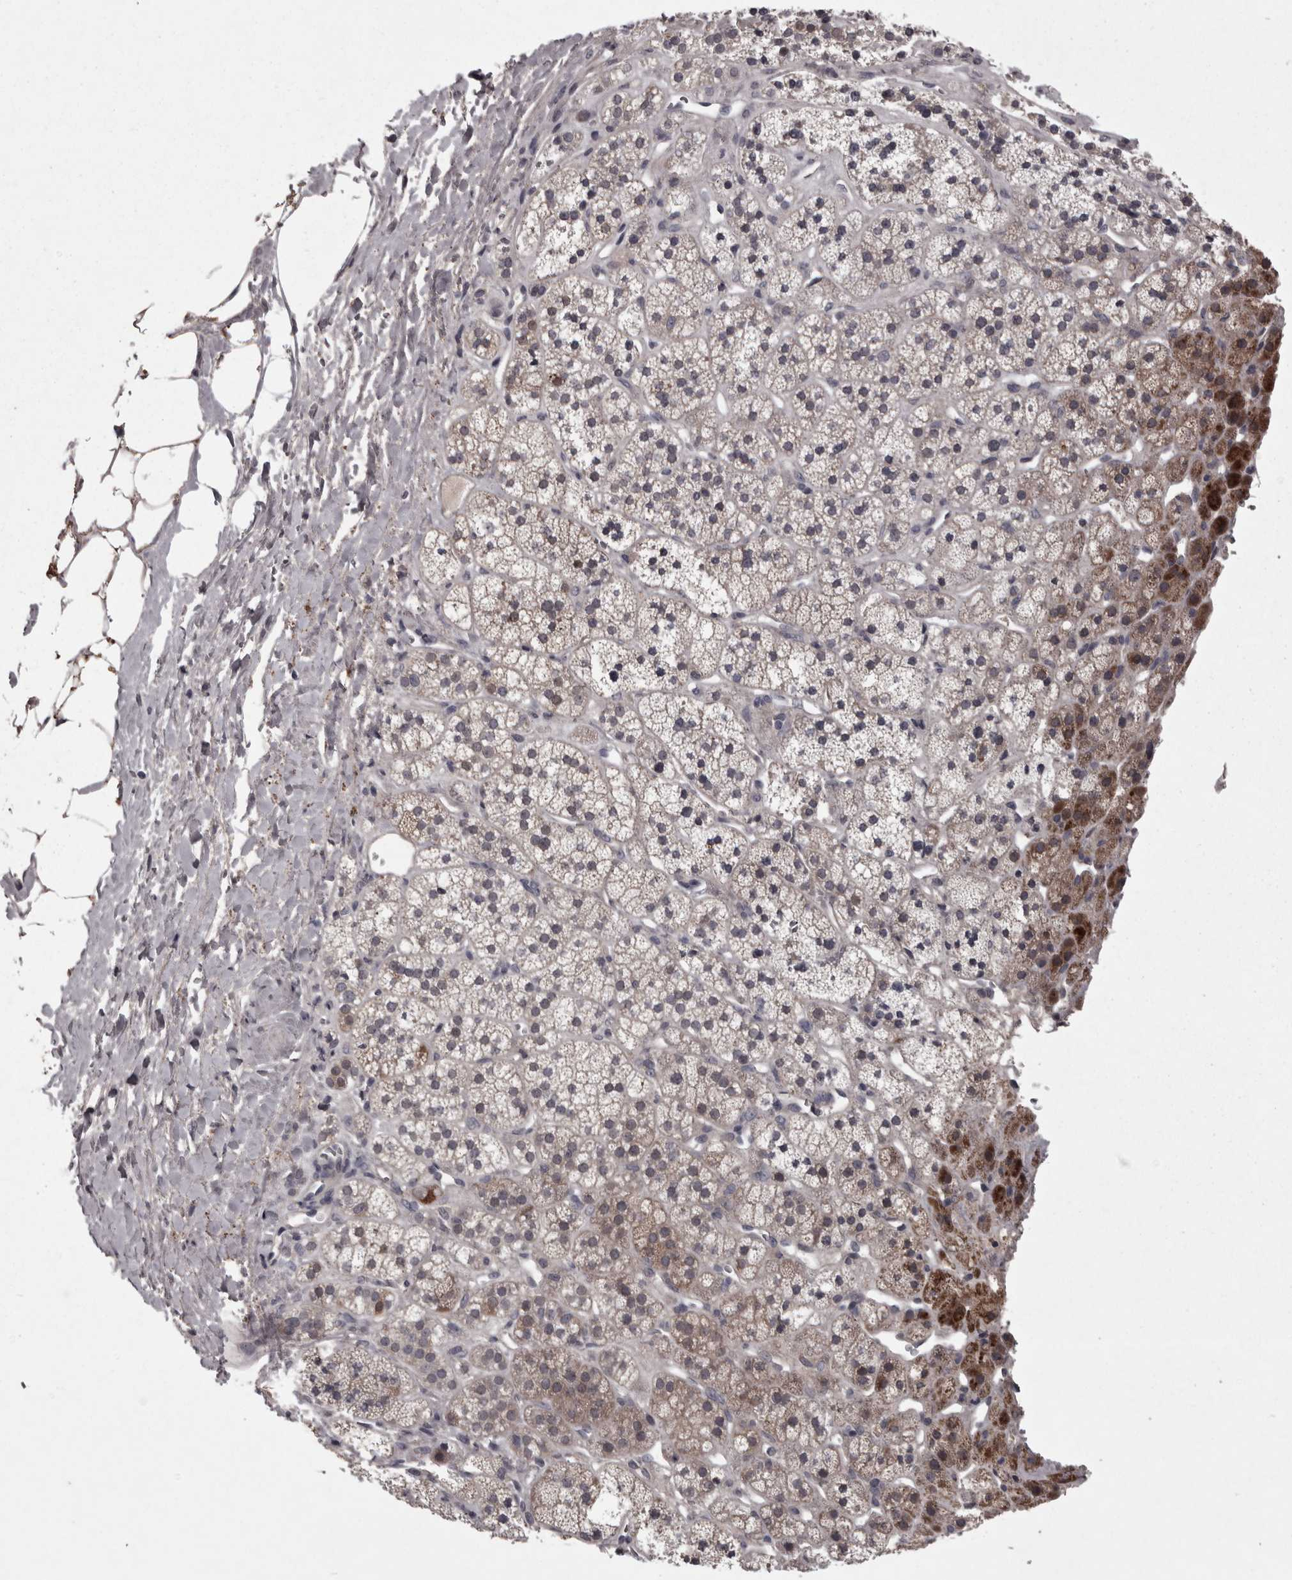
{"staining": {"intensity": "strong", "quantity": "25%-75%", "location": "cytoplasmic/membranous"}, "tissue": "adrenal gland", "cell_type": "Glandular cells", "image_type": "normal", "snomed": [{"axis": "morphology", "description": "Normal tissue, NOS"}, {"axis": "topography", "description": "Adrenal gland"}], "caption": "Adrenal gland stained with immunohistochemistry demonstrates strong cytoplasmic/membranous expression in about 25%-75% of glandular cells.", "gene": "PCDH17", "patient": {"sex": "male", "age": 56}}